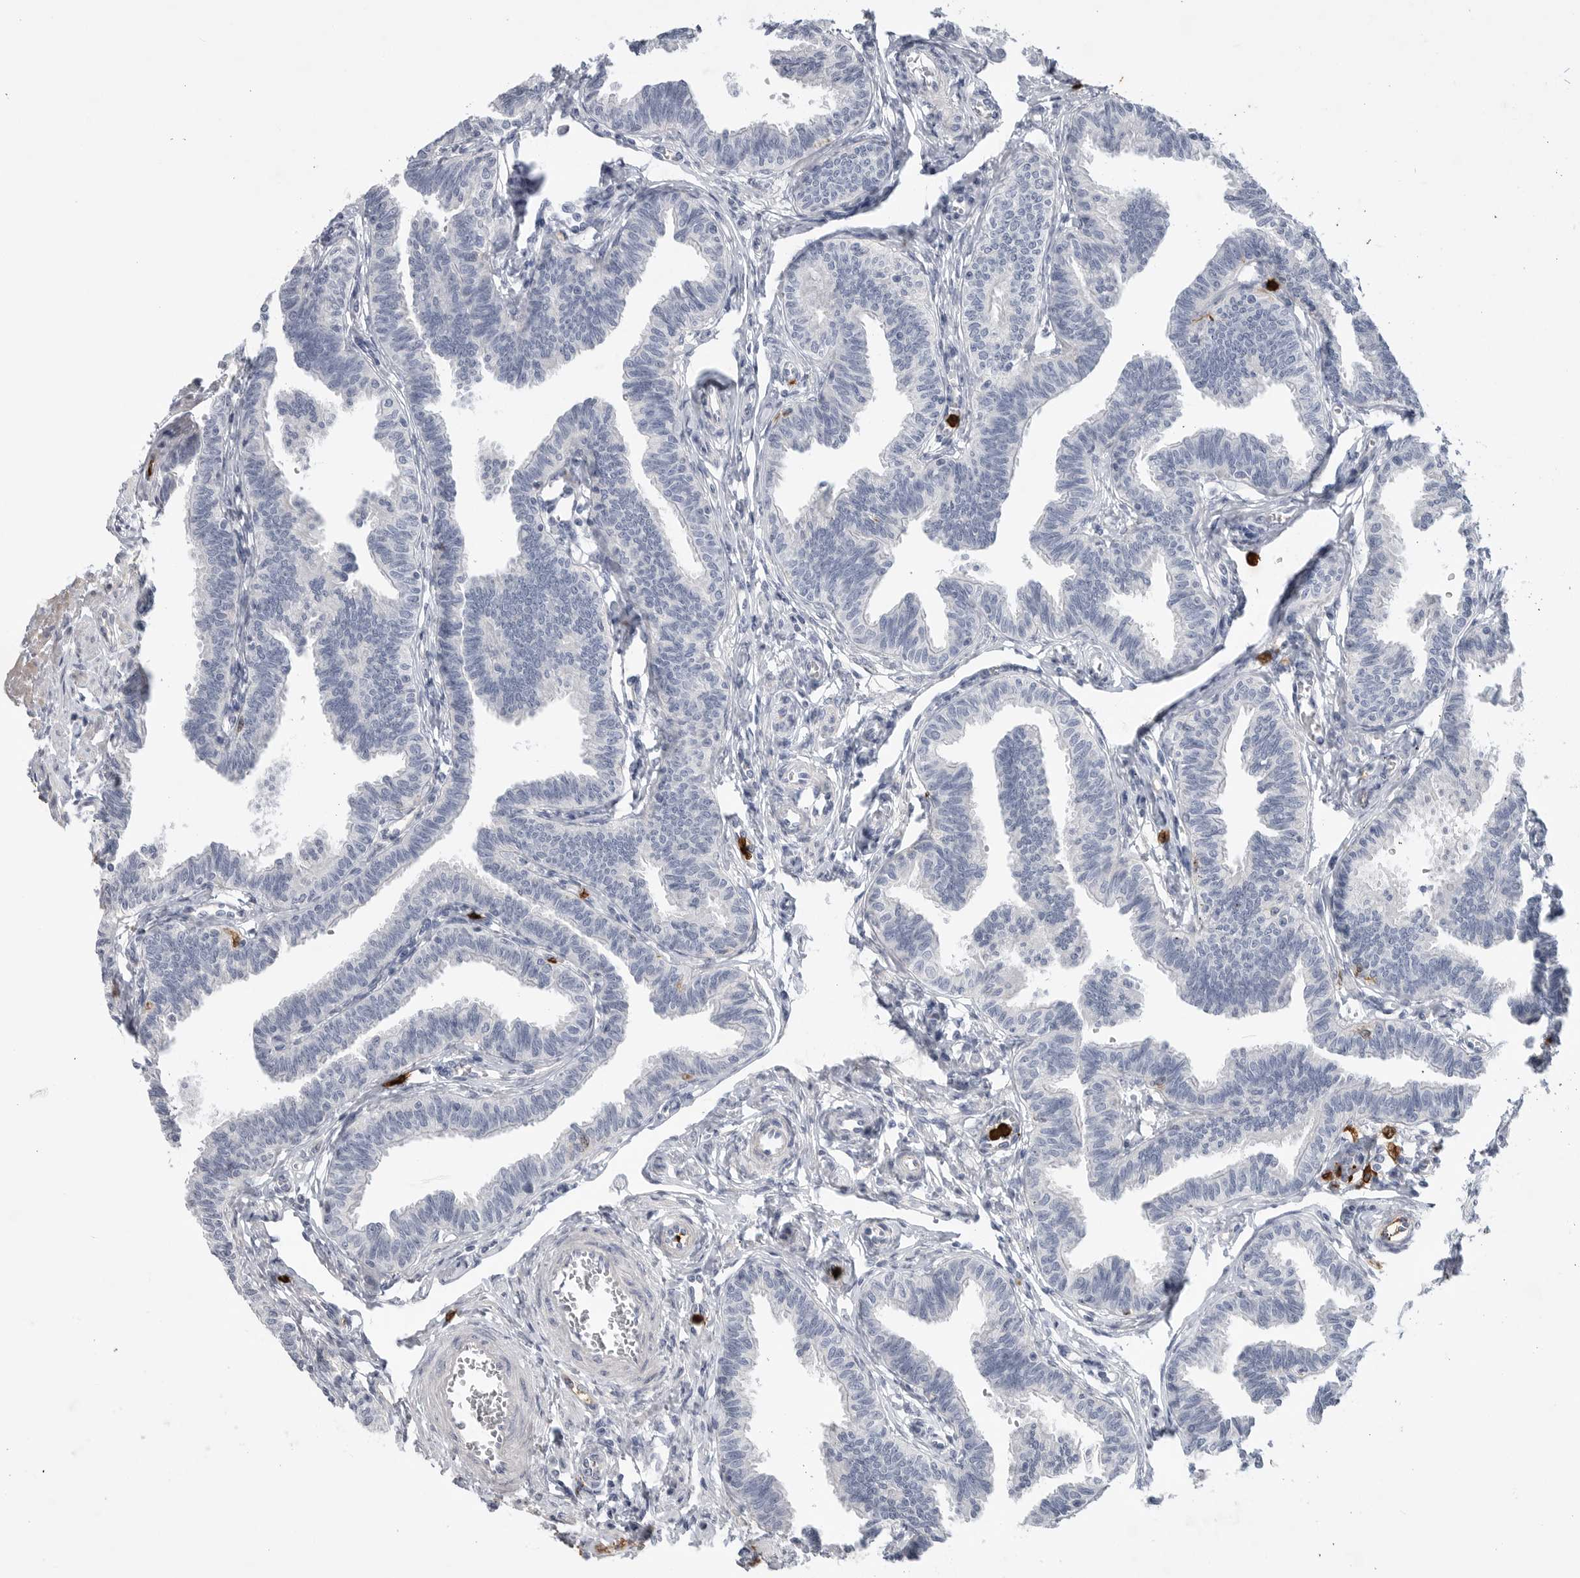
{"staining": {"intensity": "negative", "quantity": "none", "location": "none"}, "tissue": "fallopian tube", "cell_type": "Glandular cells", "image_type": "normal", "snomed": [{"axis": "morphology", "description": "Normal tissue, NOS"}, {"axis": "topography", "description": "Fallopian tube"}, {"axis": "topography", "description": "Ovary"}], "caption": "Glandular cells show no significant protein expression in unremarkable fallopian tube. (DAB (3,3'-diaminobenzidine) immunohistochemistry (IHC), high magnification).", "gene": "CYB561D1", "patient": {"sex": "female", "age": 23}}